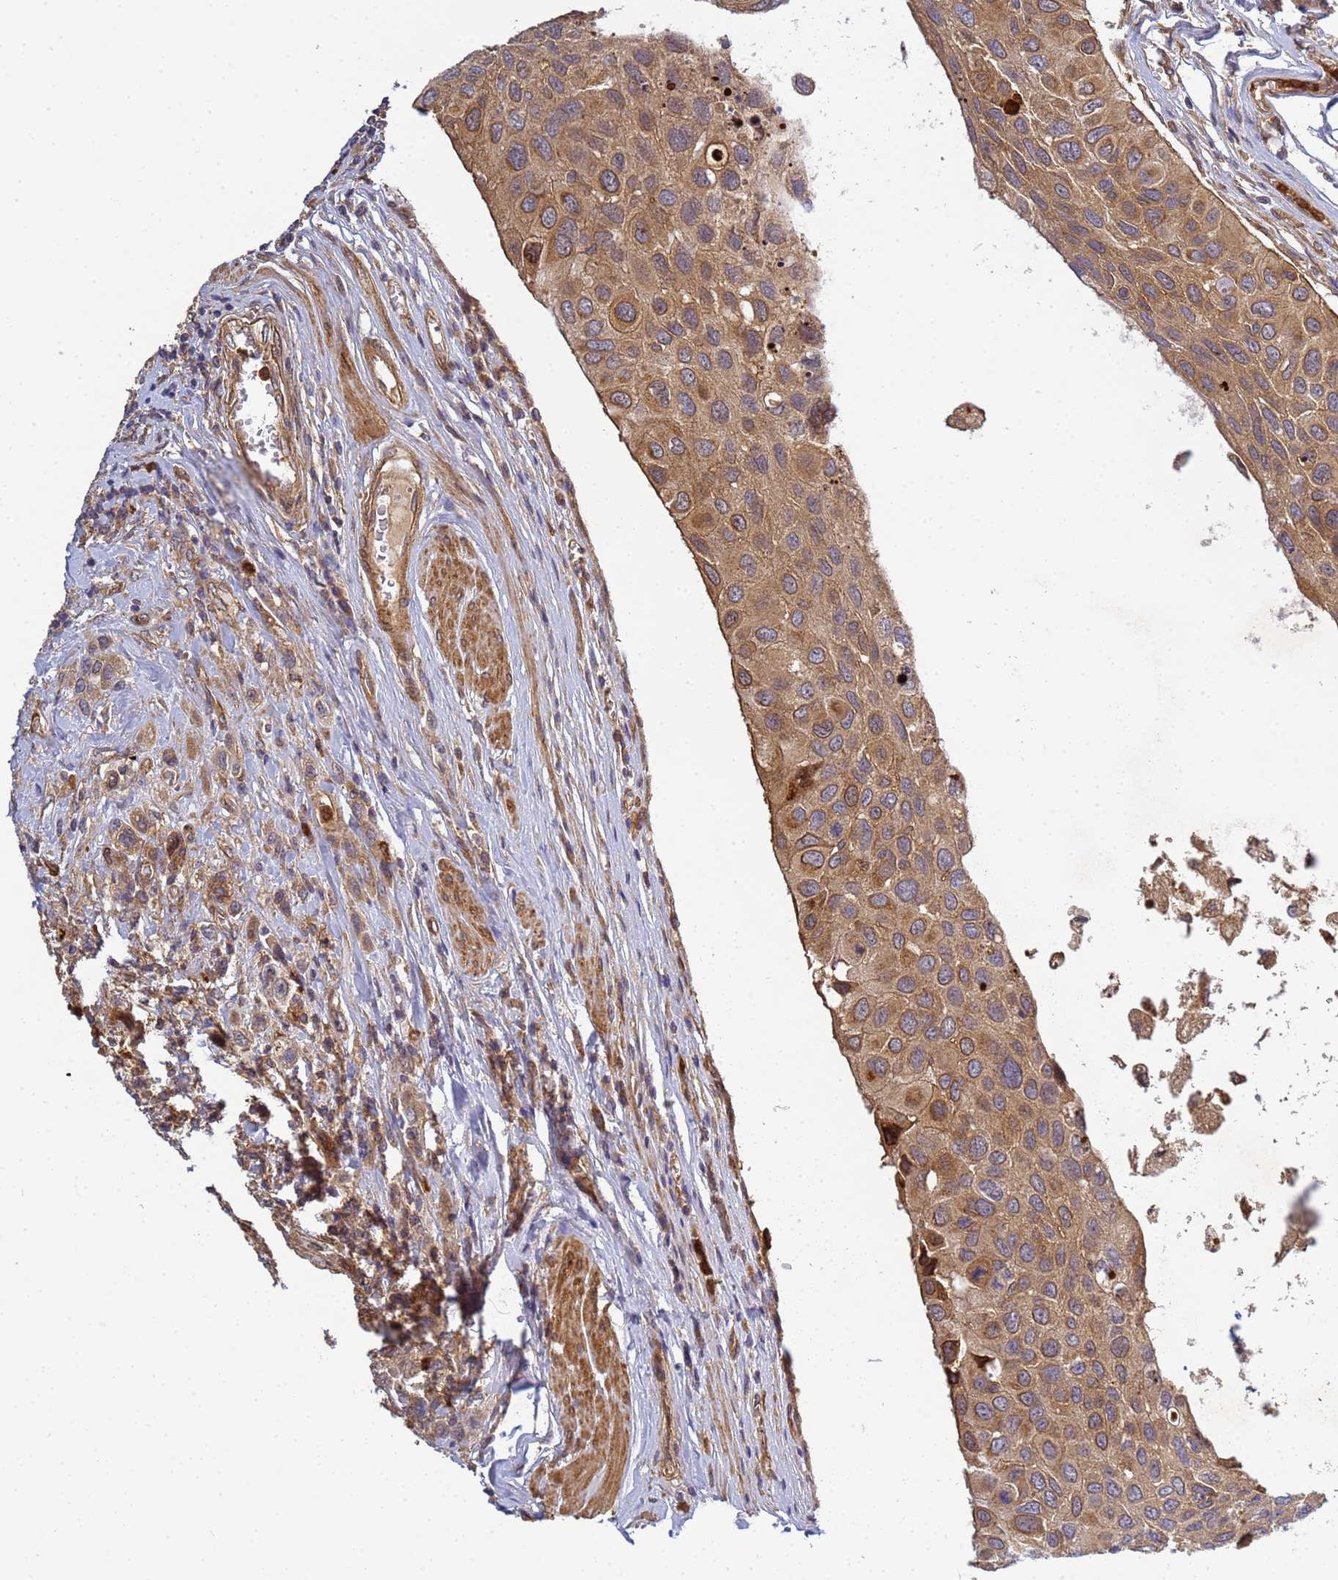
{"staining": {"intensity": "moderate", "quantity": ">75%", "location": "cytoplasmic/membranous"}, "tissue": "urothelial cancer", "cell_type": "Tumor cells", "image_type": "cancer", "snomed": [{"axis": "morphology", "description": "Urothelial carcinoma, High grade"}, {"axis": "topography", "description": "Urinary bladder"}], "caption": "DAB immunohistochemical staining of urothelial cancer reveals moderate cytoplasmic/membranous protein expression in approximately >75% of tumor cells. The staining was performed using DAB (3,3'-diaminobenzidine), with brown indicating positive protein expression. Nuclei are stained blue with hematoxylin.", "gene": "C8orf34", "patient": {"sex": "male", "age": 50}}